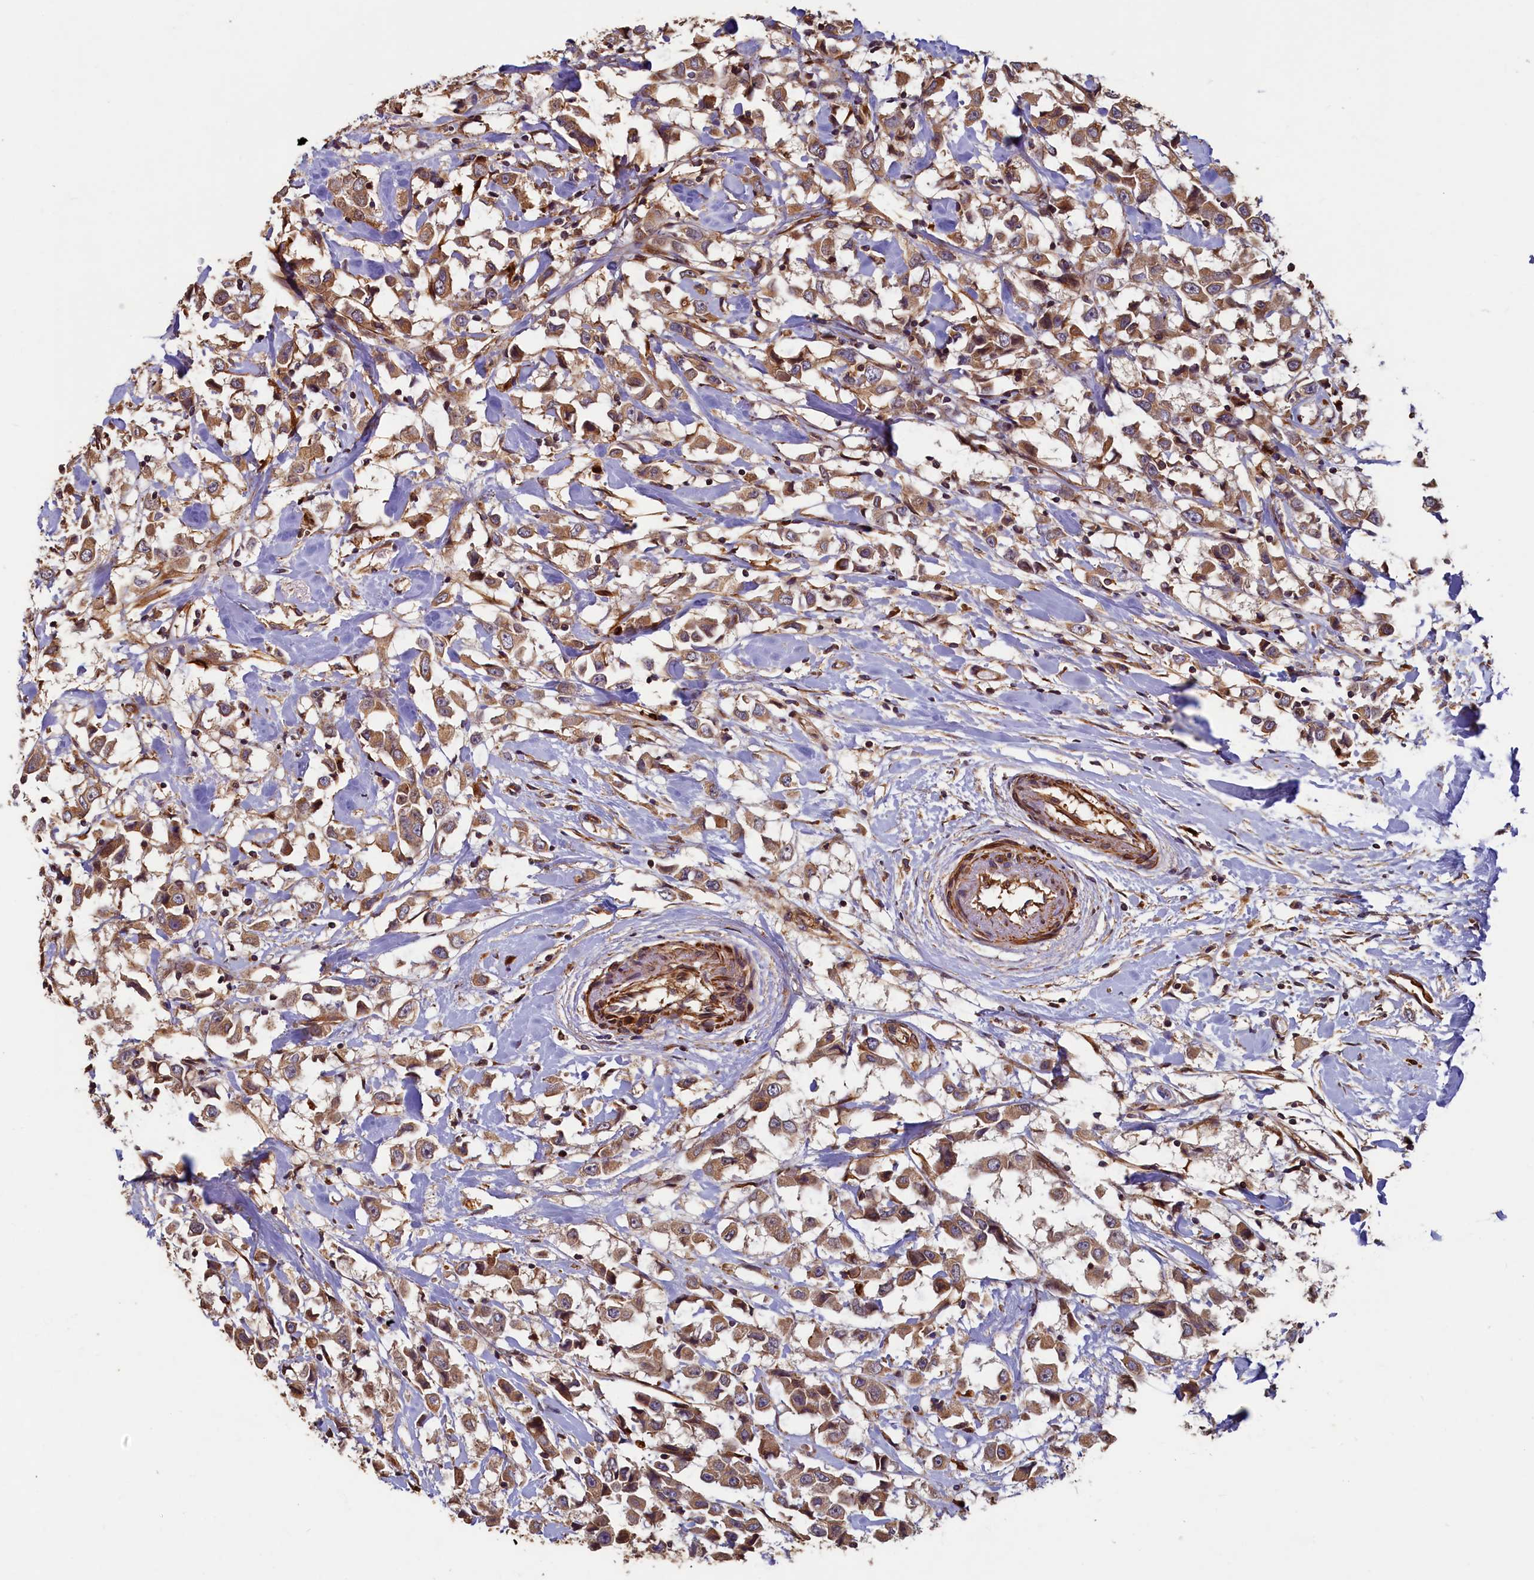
{"staining": {"intensity": "moderate", "quantity": ">75%", "location": "cytoplasmic/membranous"}, "tissue": "breast cancer", "cell_type": "Tumor cells", "image_type": "cancer", "snomed": [{"axis": "morphology", "description": "Duct carcinoma"}, {"axis": "topography", "description": "Breast"}], "caption": "Brown immunohistochemical staining in invasive ductal carcinoma (breast) exhibits moderate cytoplasmic/membranous staining in about >75% of tumor cells. The staining was performed using DAB (3,3'-diaminobenzidine), with brown indicating positive protein expression. Nuclei are stained blue with hematoxylin.", "gene": "CCDC102B", "patient": {"sex": "female", "age": 61}}